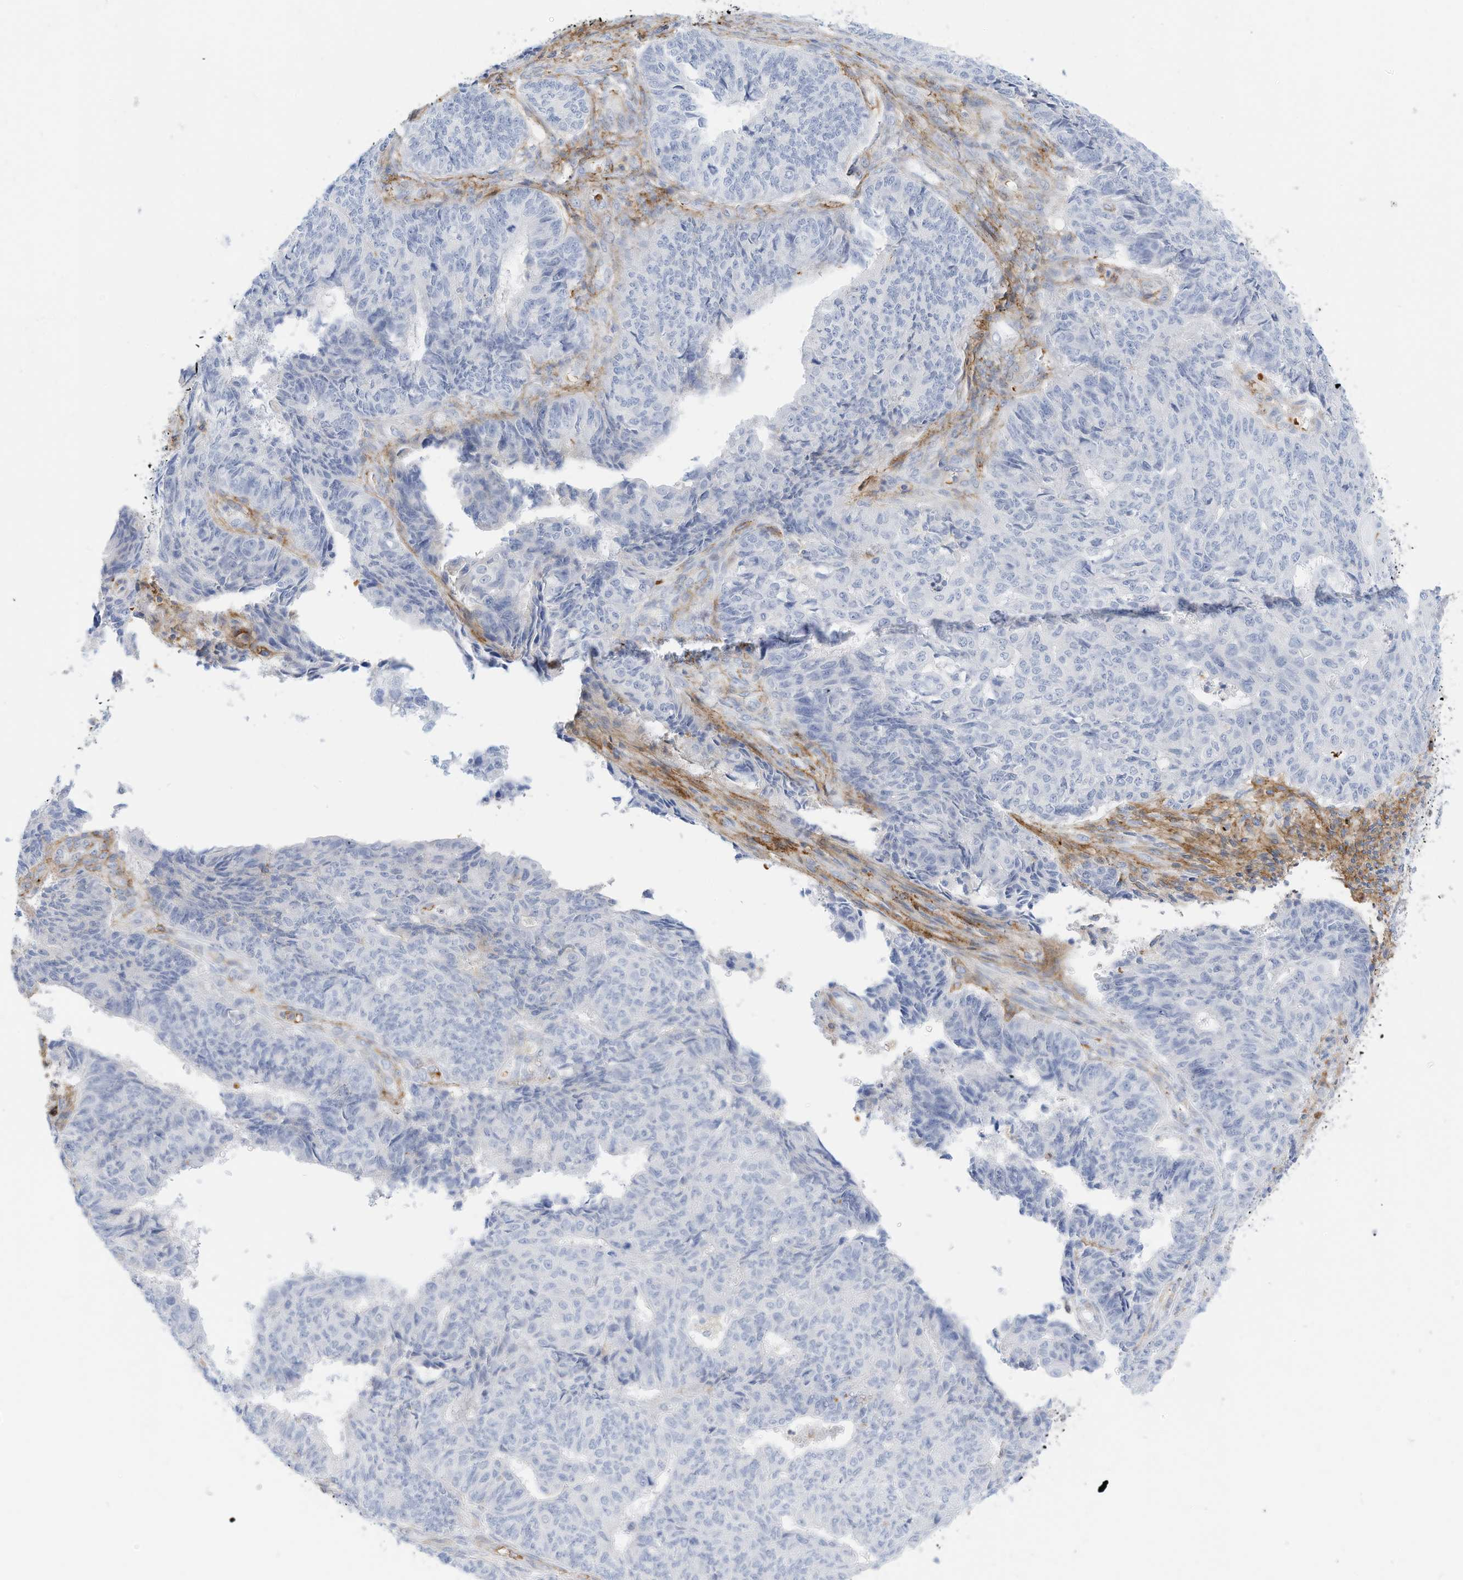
{"staining": {"intensity": "negative", "quantity": "none", "location": "none"}, "tissue": "endometrial cancer", "cell_type": "Tumor cells", "image_type": "cancer", "snomed": [{"axis": "morphology", "description": "Adenocarcinoma, NOS"}, {"axis": "topography", "description": "Endometrium"}], "caption": "Tumor cells show no significant expression in endometrial adenocarcinoma.", "gene": "TXNDC9", "patient": {"sex": "female", "age": 32}}